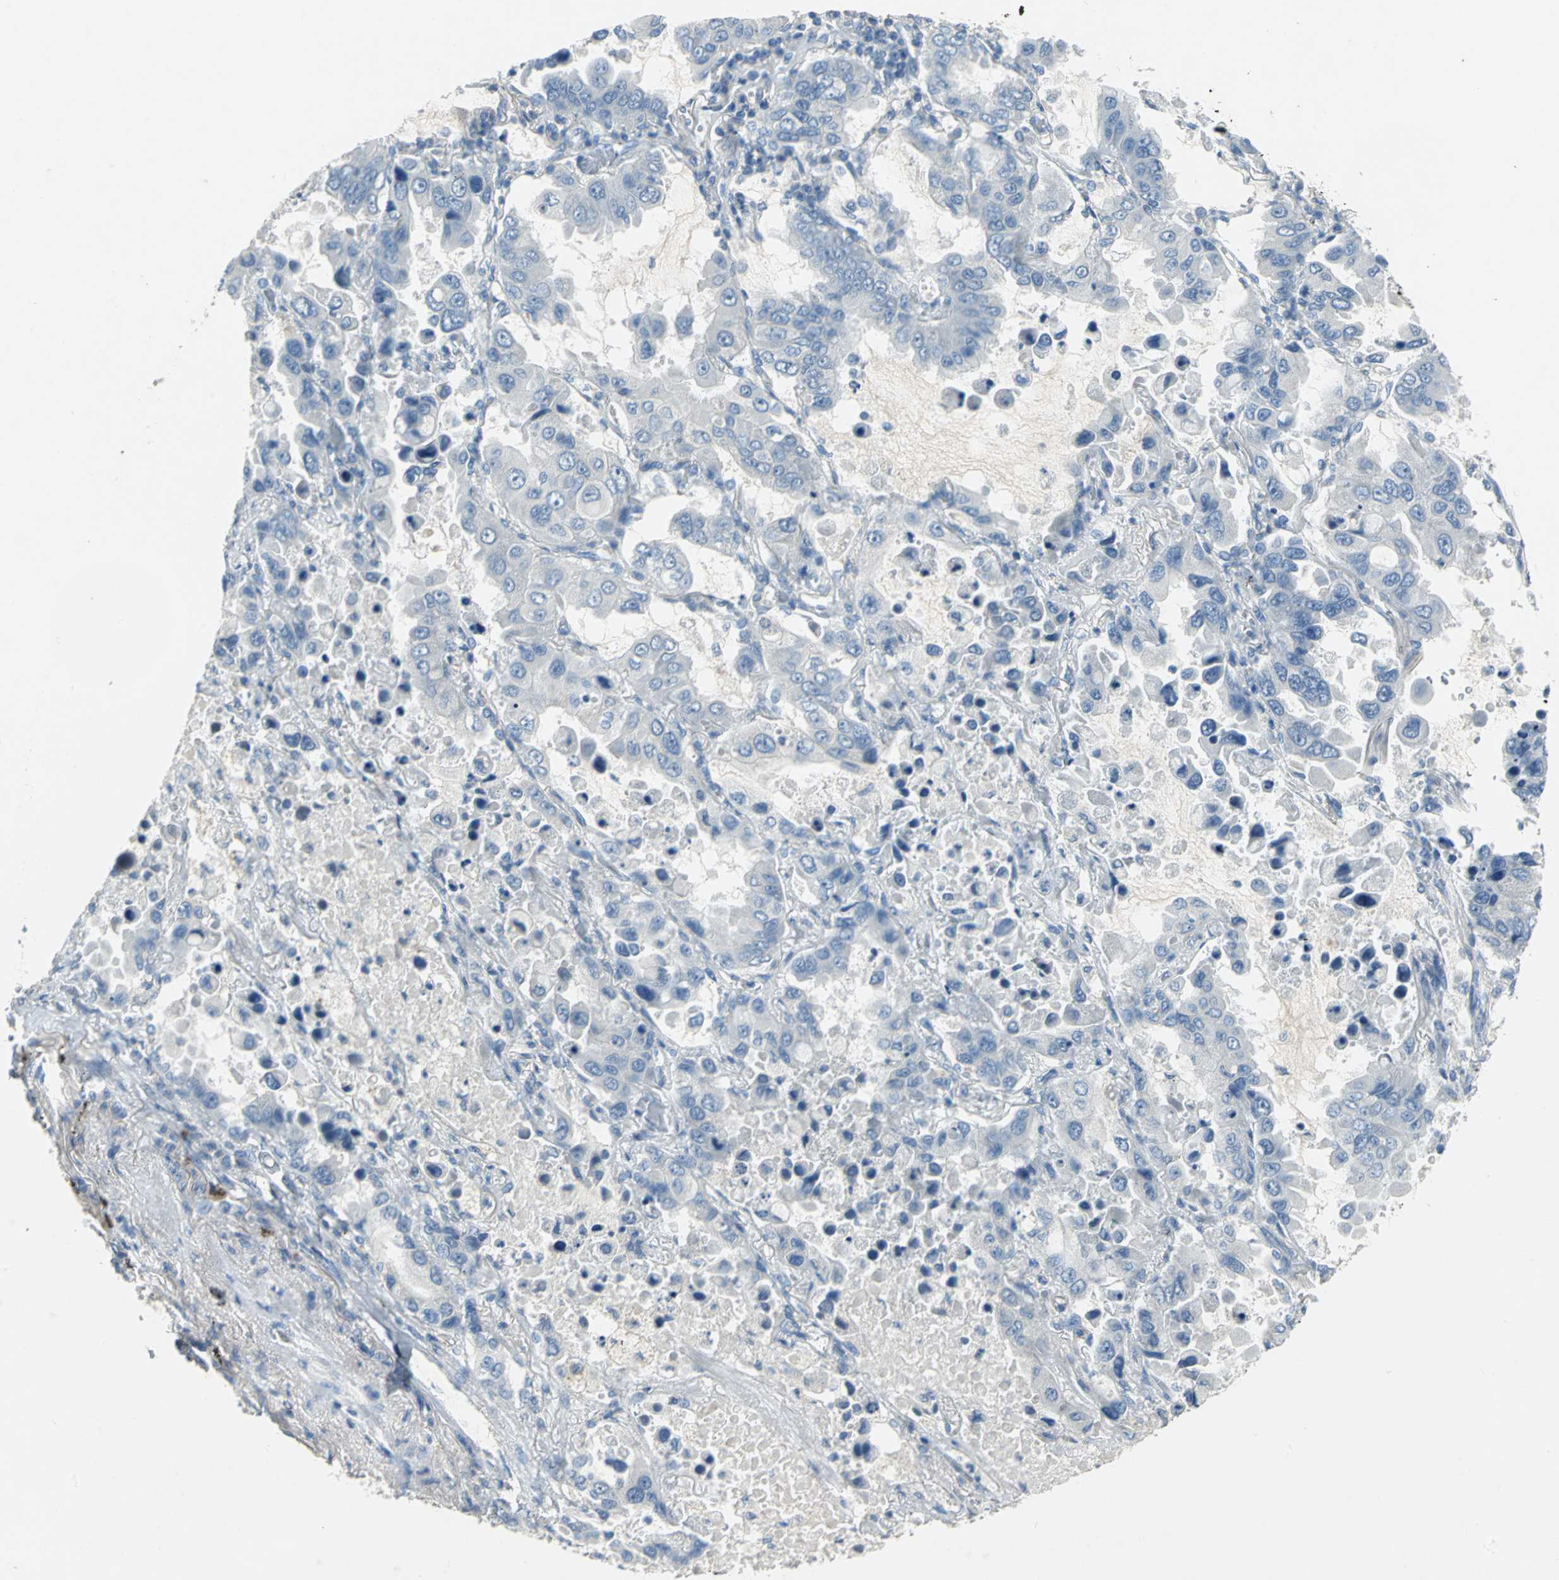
{"staining": {"intensity": "negative", "quantity": "none", "location": "none"}, "tissue": "lung cancer", "cell_type": "Tumor cells", "image_type": "cancer", "snomed": [{"axis": "morphology", "description": "Adenocarcinoma, NOS"}, {"axis": "topography", "description": "Lung"}], "caption": "Immunohistochemistry image of neoplastic tissue: human adenocarcinoma (lung) stained with DAB reveals no significant protein positivity in tumor cells.", "gene": "PTGDS", "patient": {"sex": "male", "age": 64}}